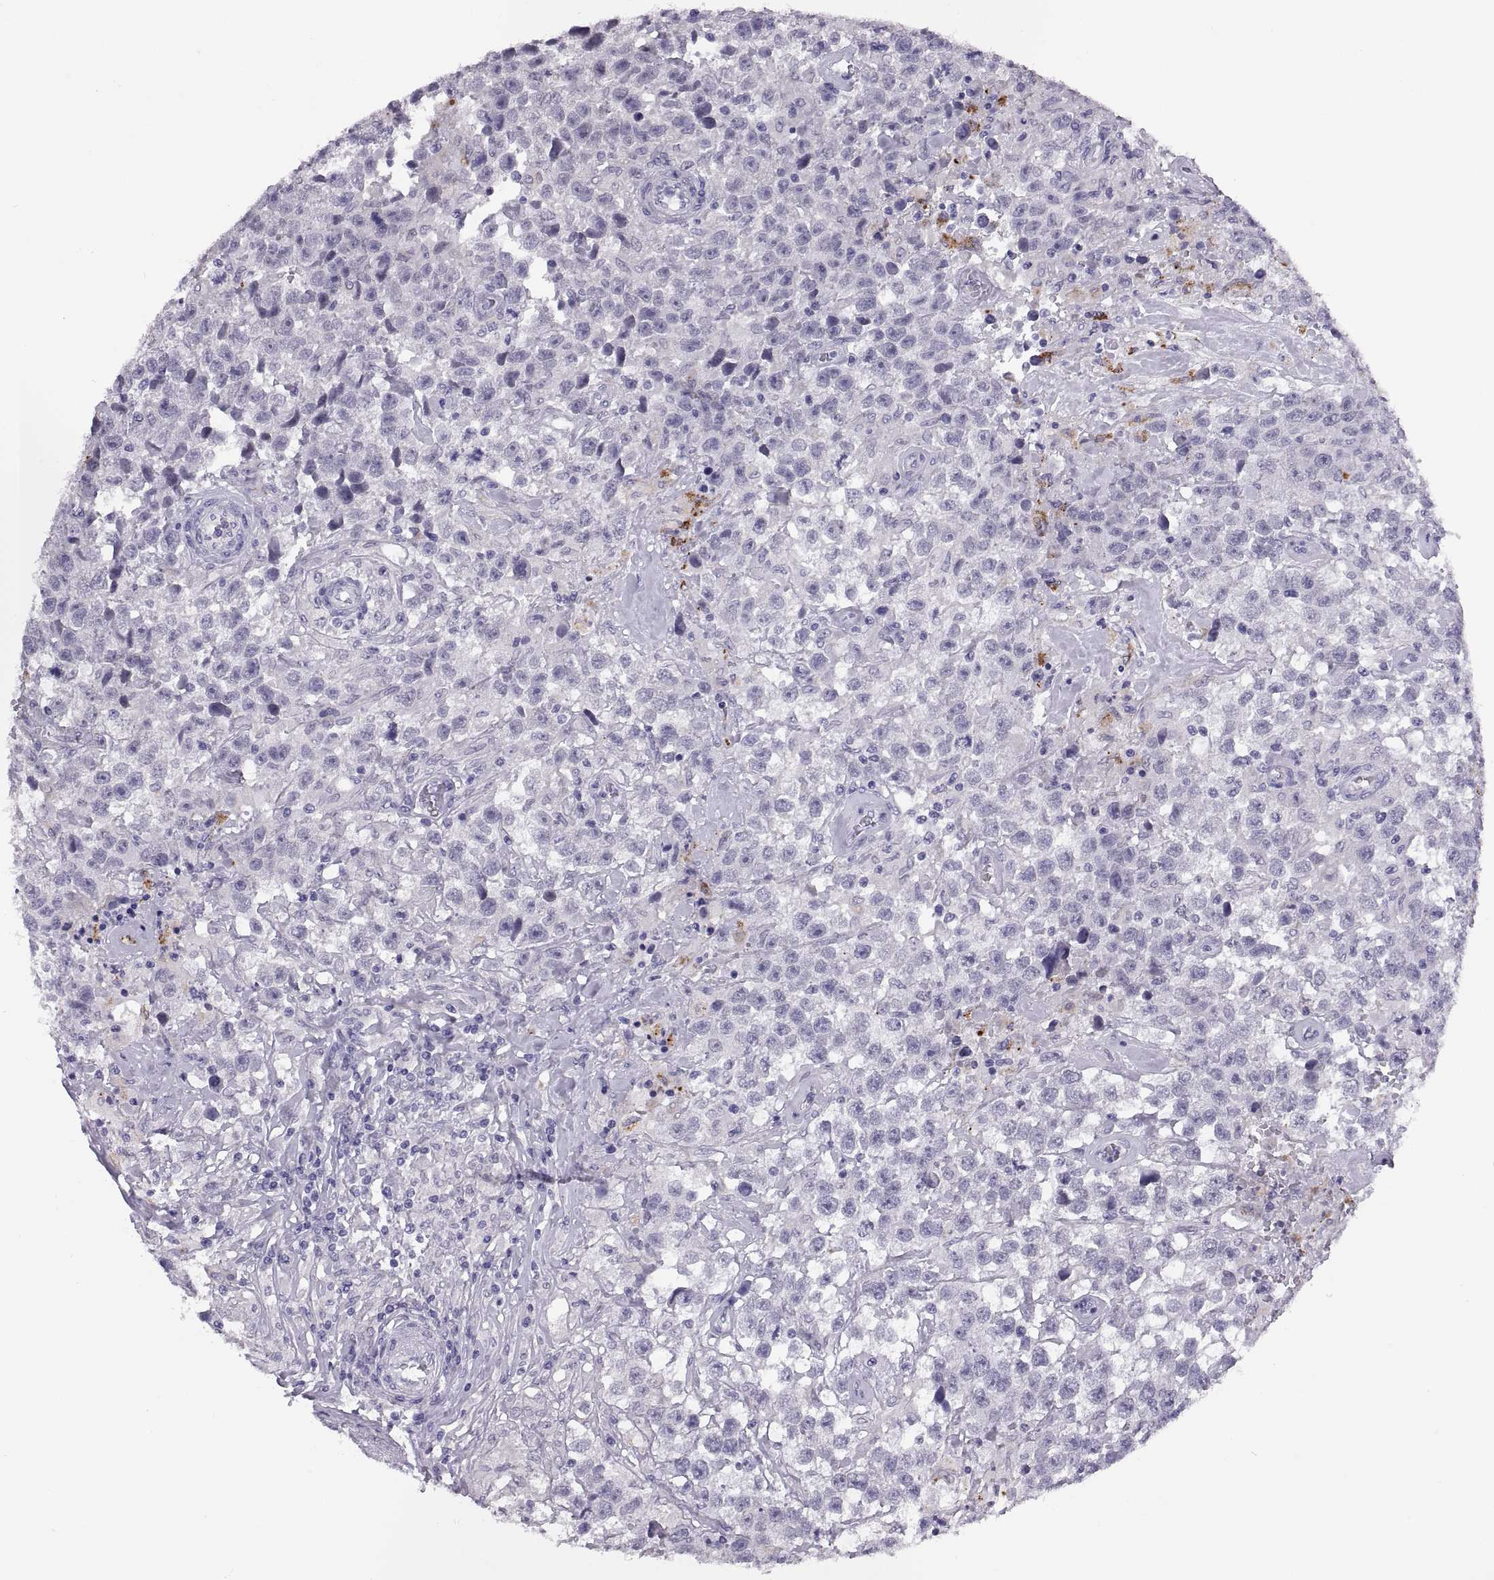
{"staining": {"intensity": "negative", "quantity": "none", "location": "none"}, "tissue": "testis cancer", "cell_type": "Tumor cells", "image_type": "cancer", "snomed": [{"axis": "morphology", "description": "Seminoma, NOS"}, {"axis": "topography", "description": "Testis"}], "caption": "Photomicrograph shows no significant protein expression in tumor cells of testis seminoma.", "gene": "QRICH2", "patient": {"sex": "male", "age": 43}}